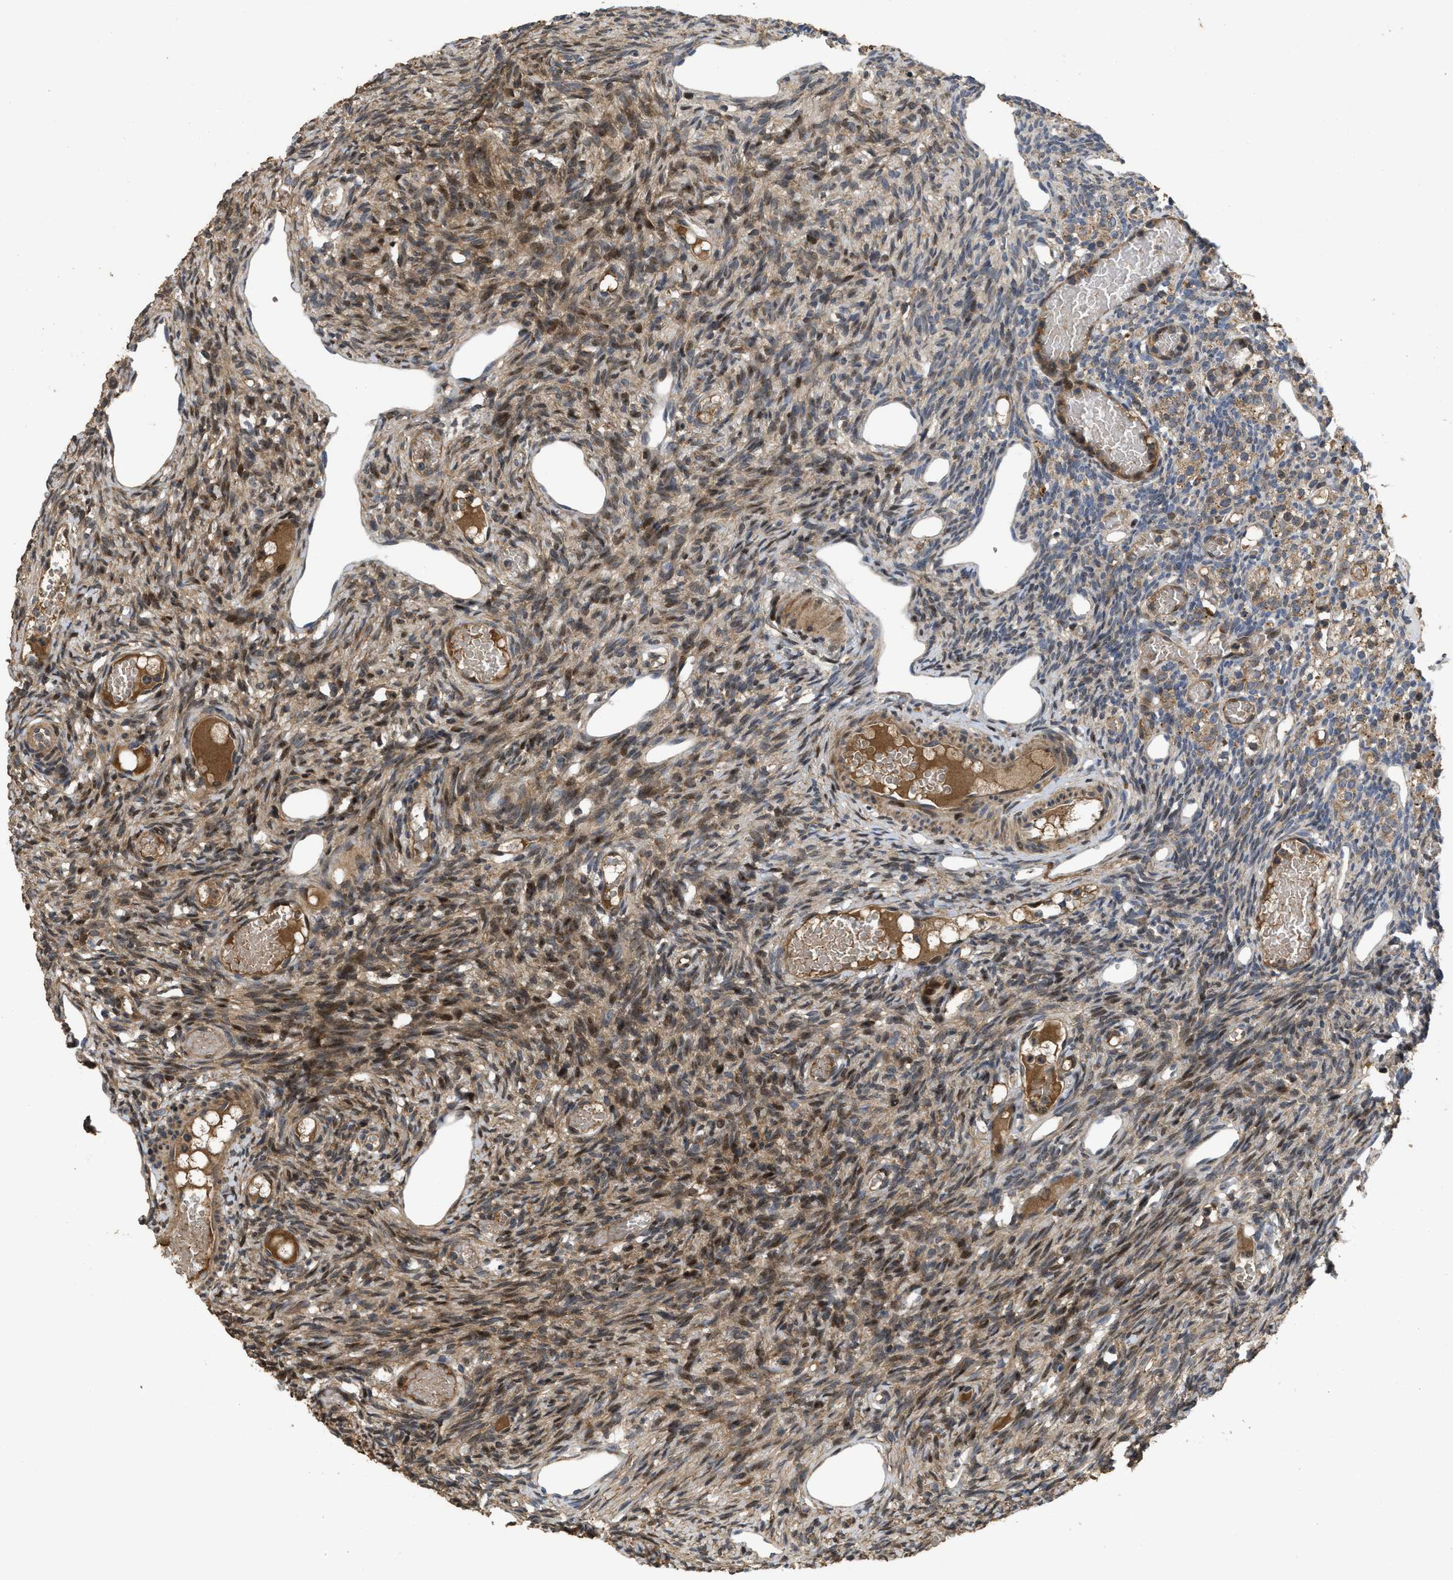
{"staining": {"intensity": "moderate", "quantity": ">75%", "location": "cytoplasmic/membranous"}, "tissue": "ovary", "cell_type": "Follicle cells", "image_type": "normal", "snomed": [{"axis": "morphology", "description": "Normal tissue, NOS"}, {"axis": "topography", "description": "Ovary"}], "caption": "This histopathology image displays immunohistochemistry (IHC) staining of unremarkable ovary, with medium moderate cytoplasmic/membranous staining in about >75% of follicle cells.", "gene": "CBR3", "patient": {"sex": "female", "age": 33}}